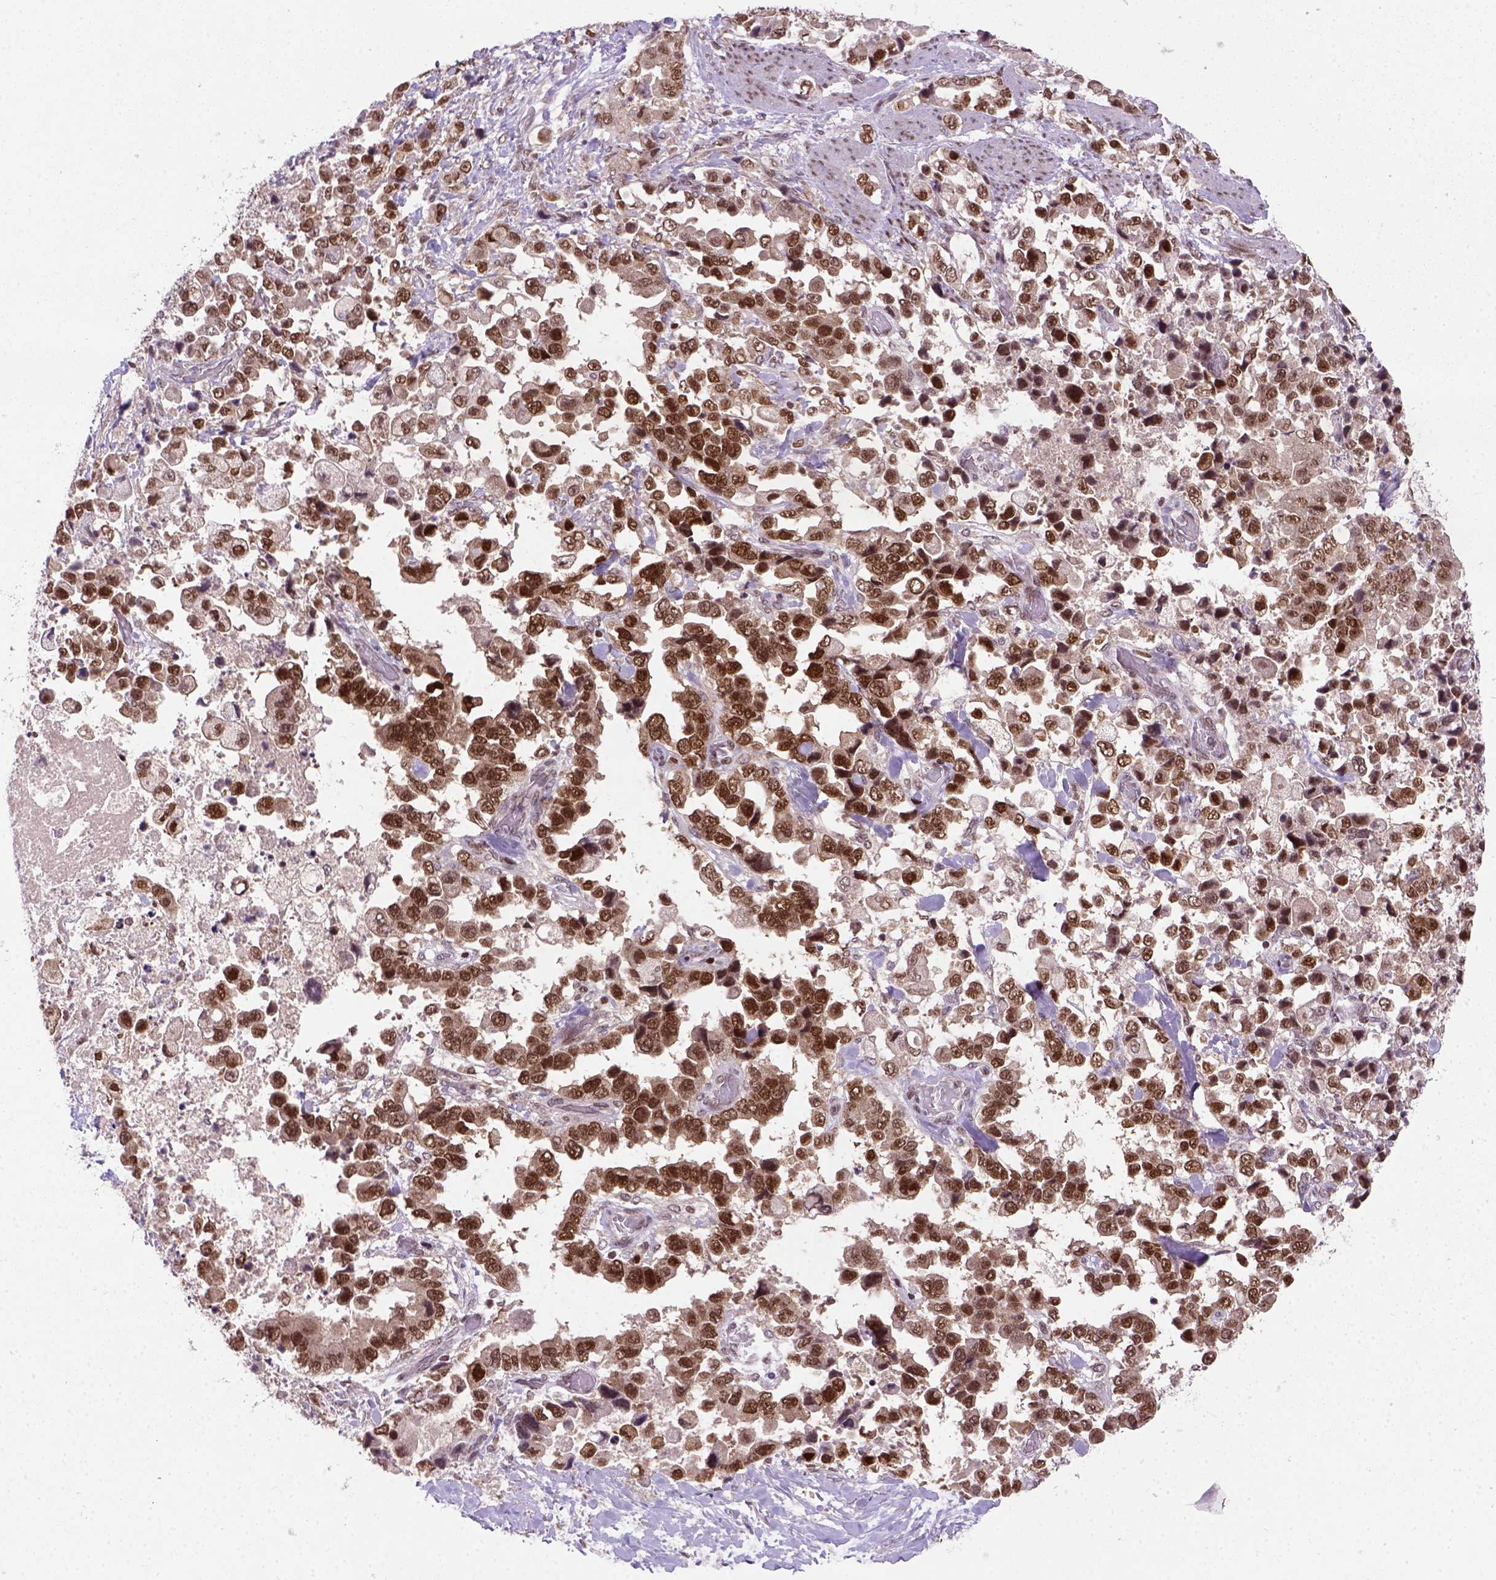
{"staining": {"intensity": "moderate", "quantity": ">75%", "location": "nuclear"}, "tissue": "stomach cancer", "cell_type": "Tumor cells", "image_type": "cancer", "snomed": [{"axis": "morphology", "description": "Adenocarcinoma, NOS"}, {"axis": "topography", "description": "Stomach"}], "caption": "IHC photomicrograph of adenocarcinoma (stomach) stained for a protein (brown), which displays medium levels of moderate nuclear expression in approximately >75% of tumor cells.", "gene": "MGMT", "patient": {"sex": "male", "age": 59}}